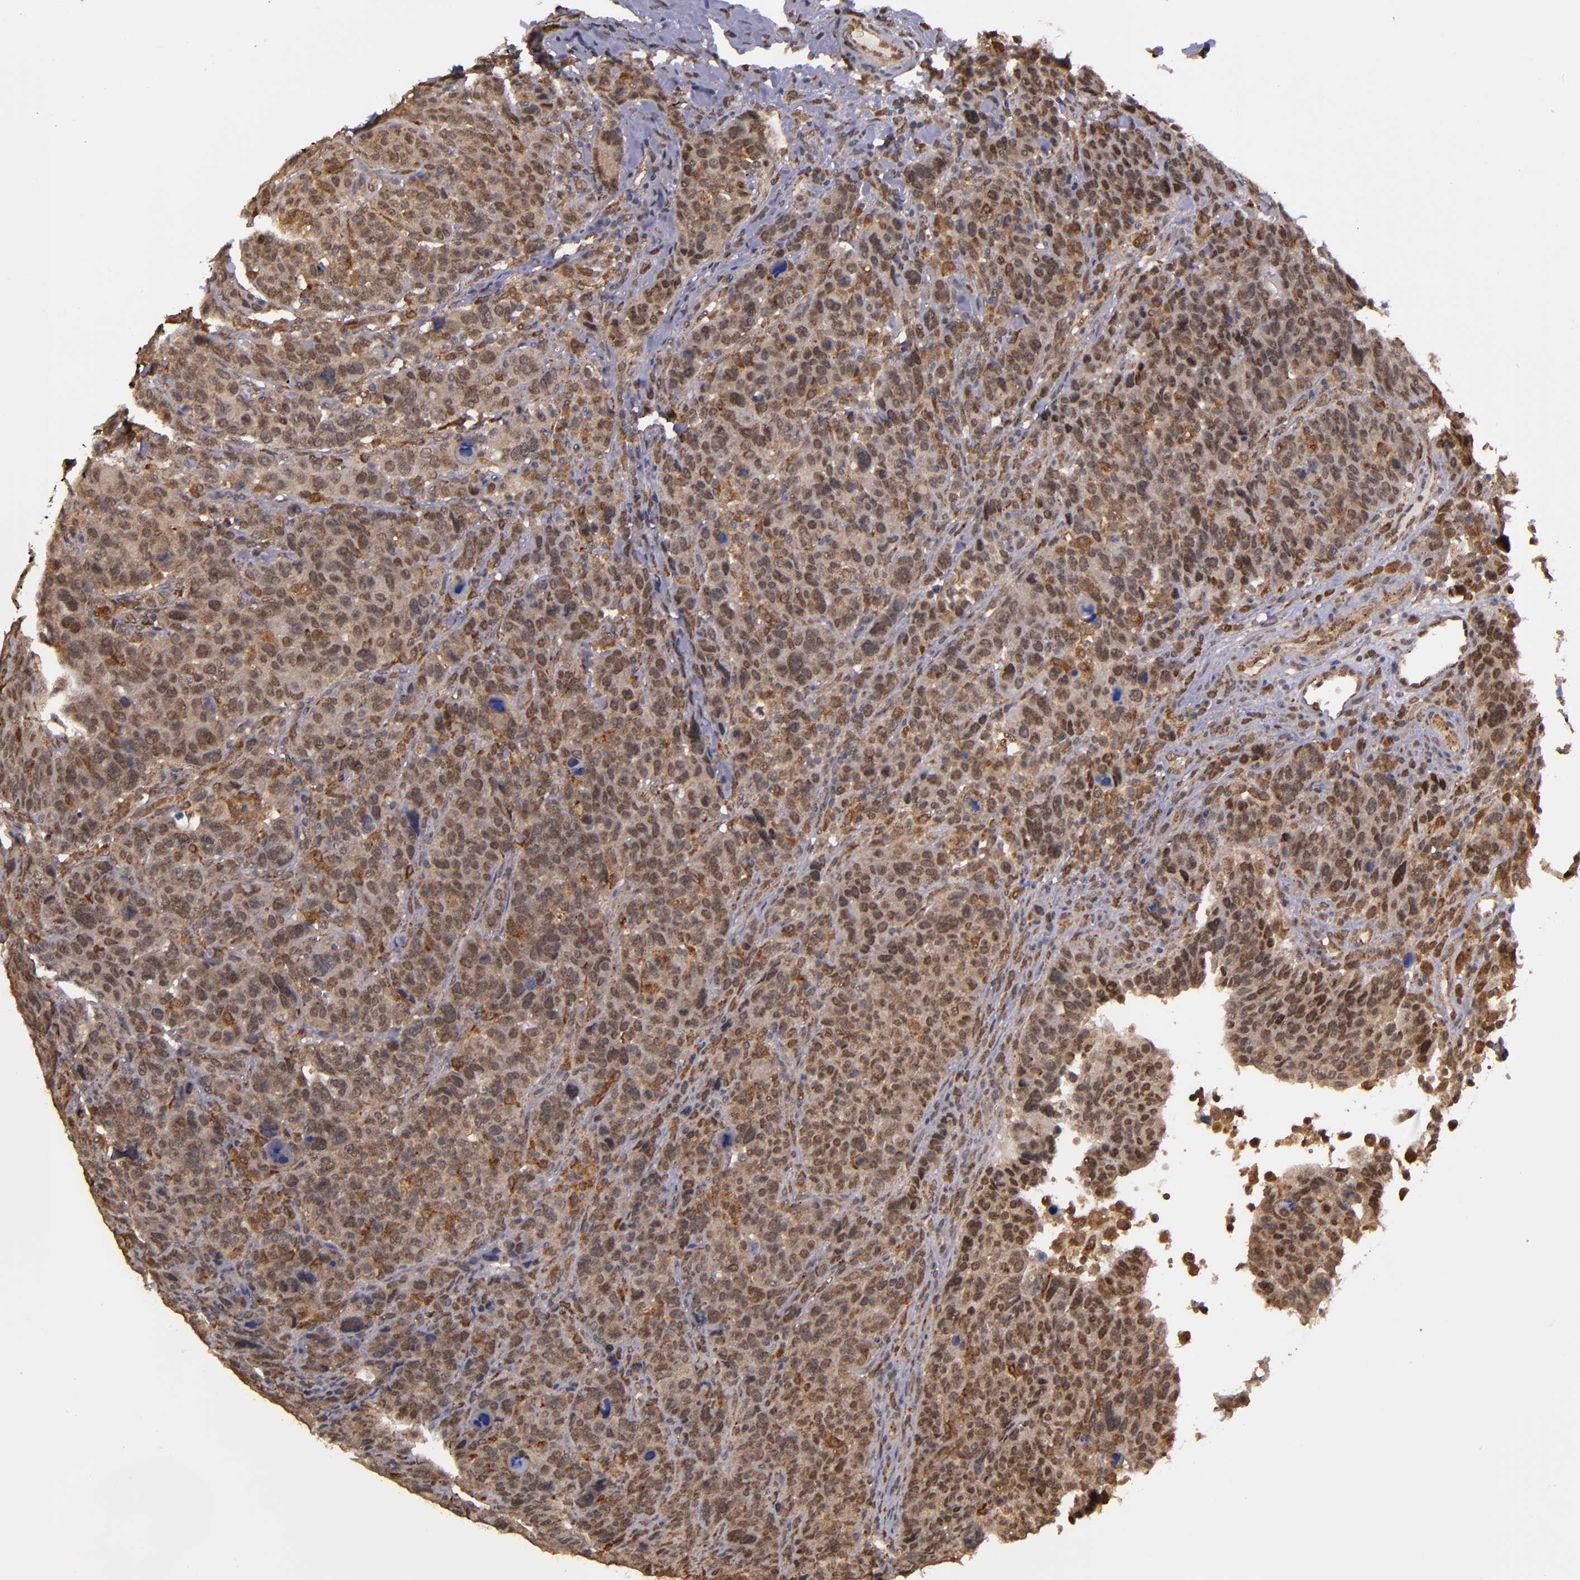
{"staining": {"intensity": "moderate", "quantity": ">75%", "location": "cytoplasmic/membranous,nuclear"}, "tissue": "breast cancer", "cell_type": "Tumor cells", "image_type": "cancer", "snomed": [{"axis": "morphology", "description": "Duct carcinoma"}, {"axis": "topography", "description": "Breast"}], "caption": "Immunohistochemical staining of human breast intraductal carcinoma reveals moderate cytoplasmic/membranous and nuclear protein expression in approximately >75% of tumor cells.", "gene": "SIPA1L1", "patient": {"sex": "female", "age": 37}}